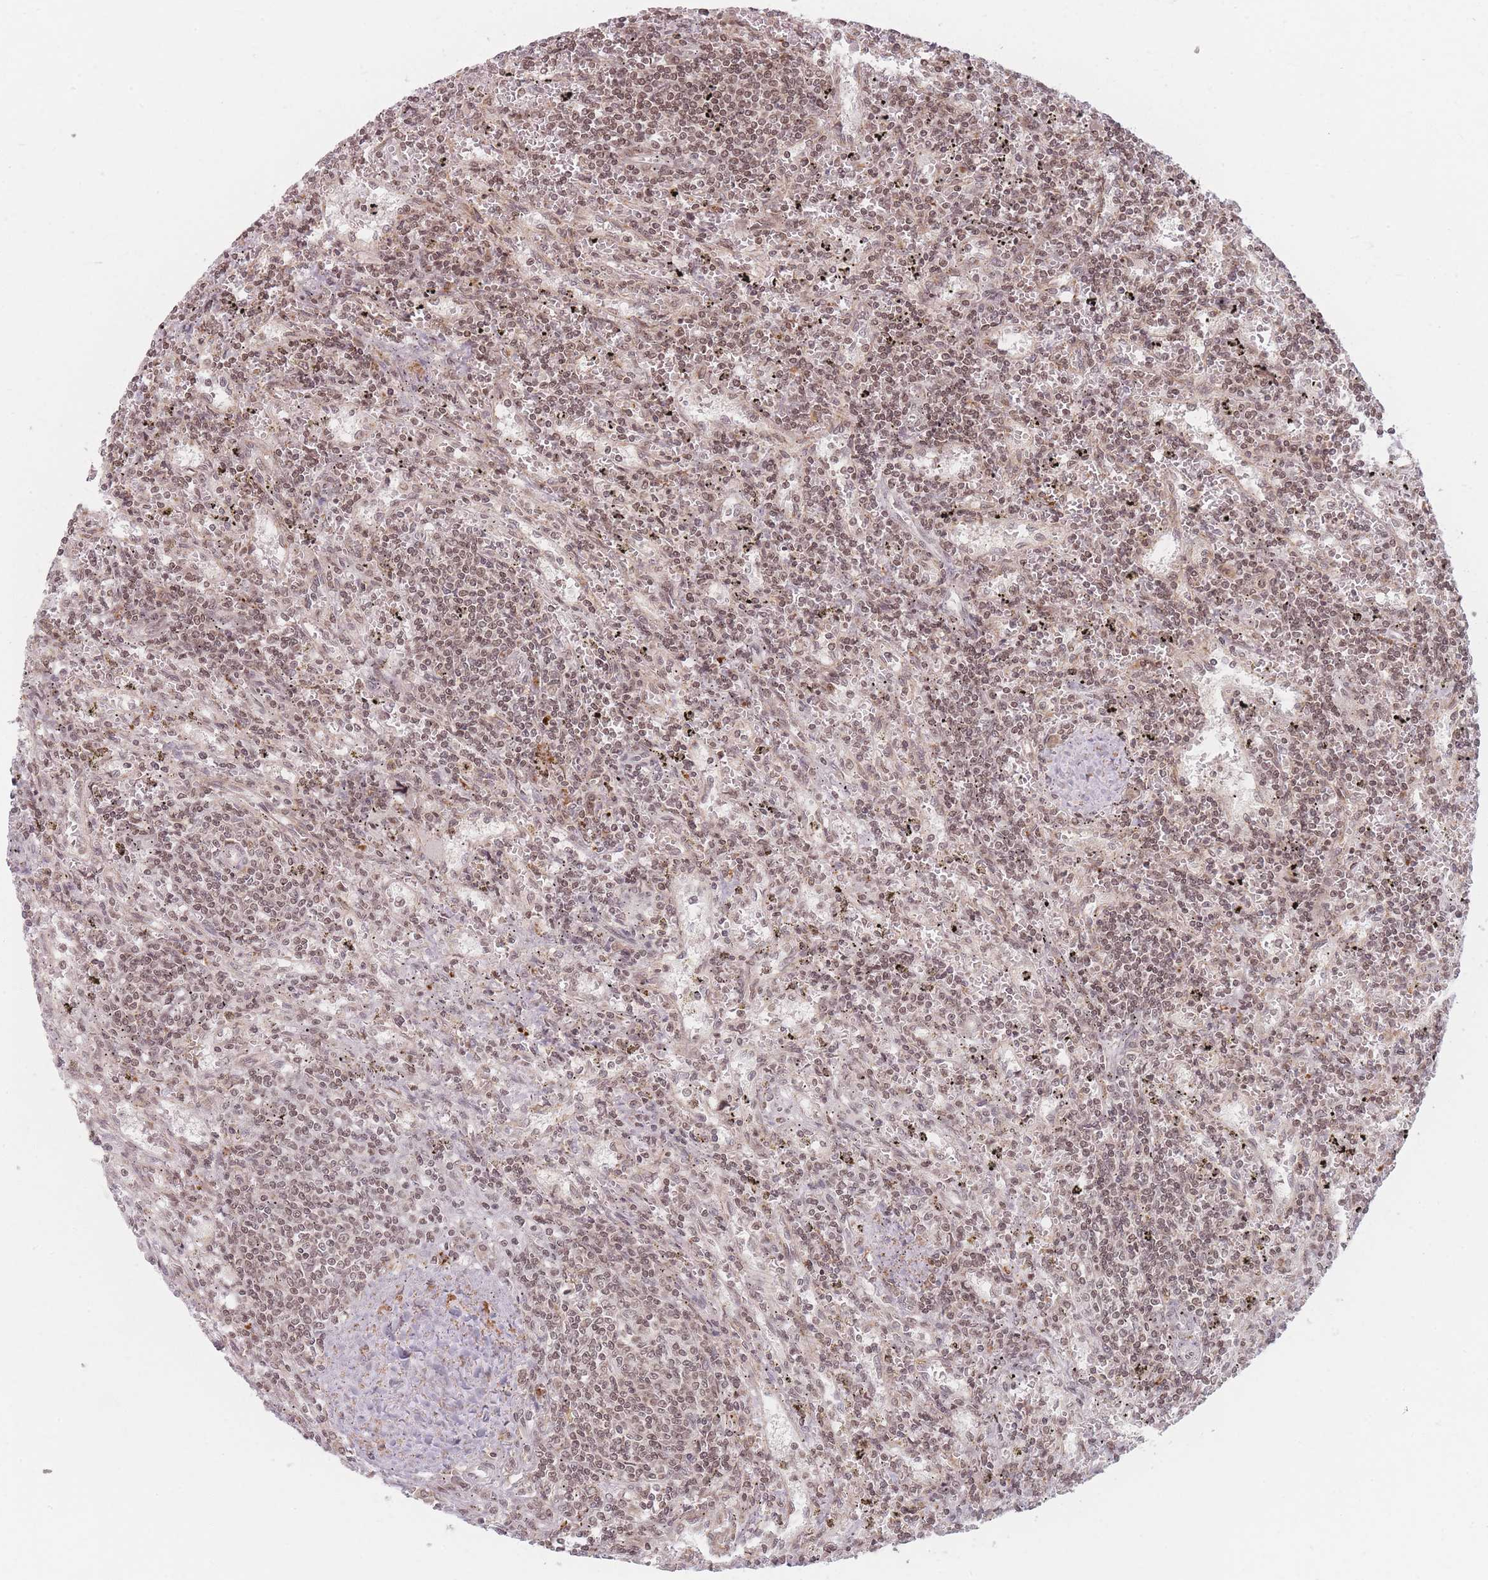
{"staining": {"intensity": "moderate", "quantity": ">75%", "location": "nuclear"}, "tissue": "lymphoma", "cell_type": "Tumor cells", "image_type": "cancer", "snomed": [{"axis": "morphology", "description": "Malignant lymphoma, non-Hodgkin's type, Low grade"}, {"axis": "topography", "description": "Spleen"}], "caption": "Protein expression by immunohistochemistry reveals moderate nuclear expression in approximately >75% of tumor cells in malignant lymphoma, non-Hodgkin's type (low-grade). Nuclei are stained in blue.", "gene": "SPATA45", "patient": {"sex": "male", "age": 76}}